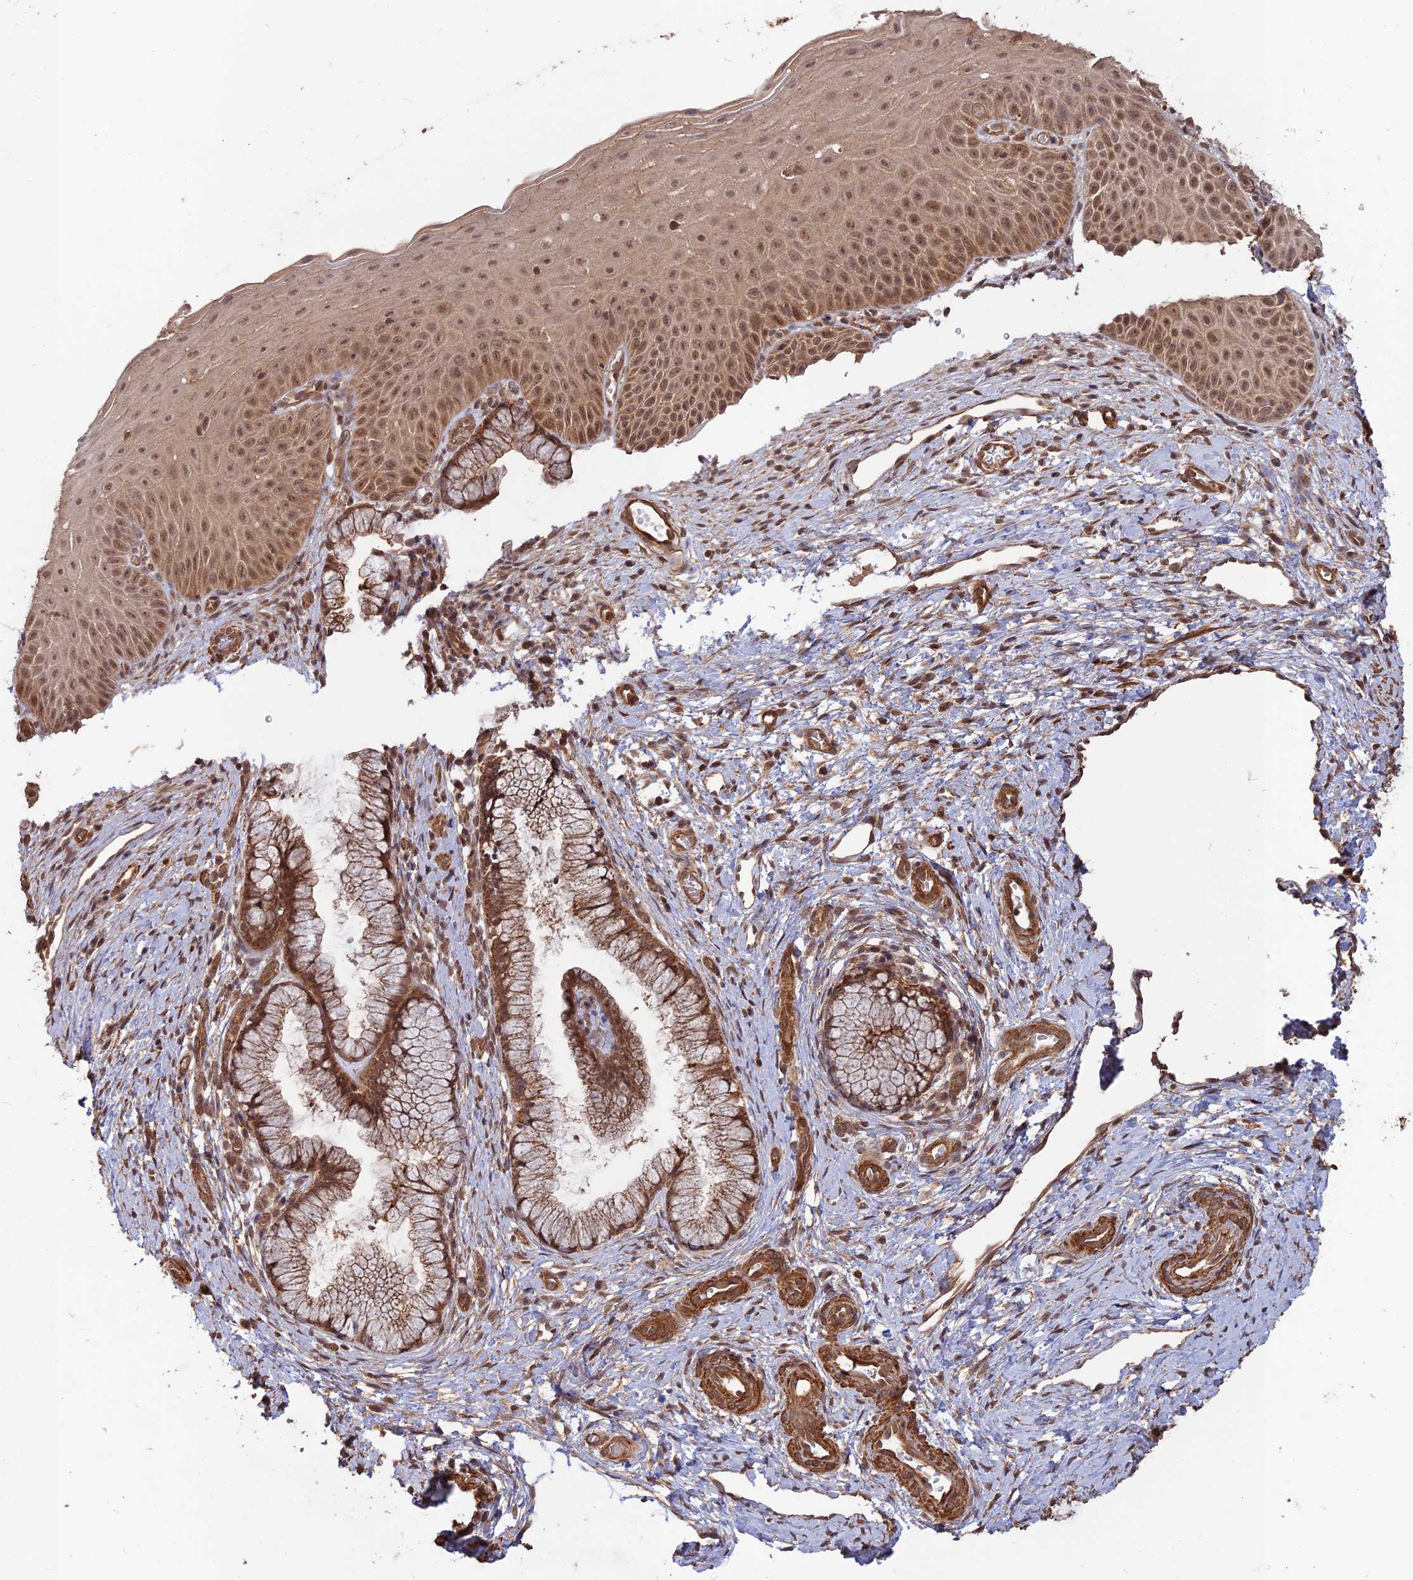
{"staining": {"intensity": "moderate", "quantity": ">75%", "location": "cytoplasmic/membranous,nuclear"}, "tissue": "cervix", "cell_type": "Glandular cells", "image_type": "normal", "snomed": [{"axis": "morphology", "description": "Normal tissue, NOS"}, {"axis": "topography", "description": "Cervix"}], "caption": "Immunohistochemistry (IHC) of unremarkable human cervix exhibits medium levels of moderate cytoplasmic/membranous,nuclear staining in approximately >75% of glandular cells.", "gene": "CCDC174", "patient": {"sex": "female", "age": 36}}